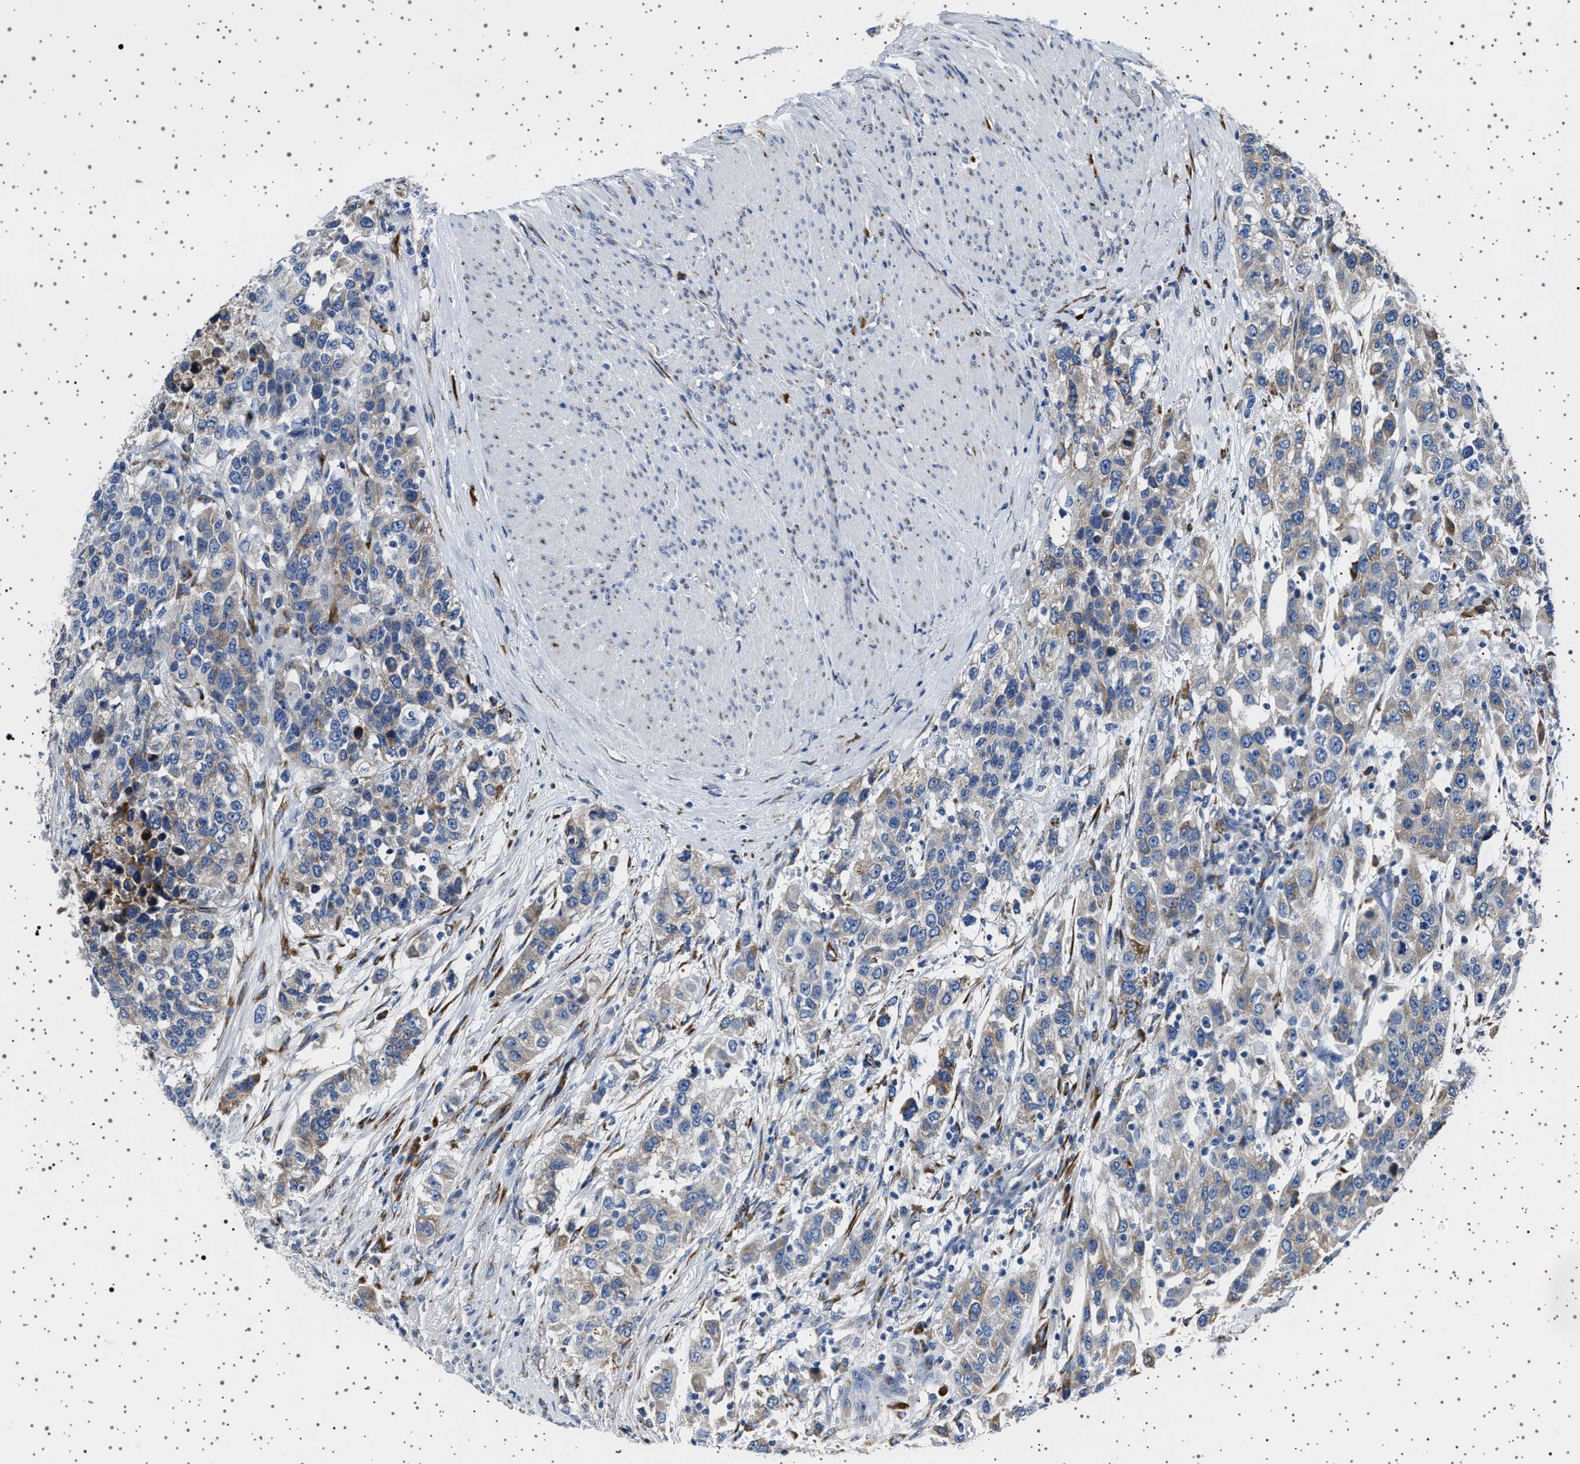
{"staining": {"intensity": "moderate", "quantity": "25%-75%", "location": "cytoplasmic/membranous"}, "tissue": "urothelial cancer", "cell_type": "Tumor cells", "image_type": "cancer", "snomed": [{"axis": "morphology", "description": "Urothelial carcinoma, High grade"}, {"axis": "topography", "description": "Urinary bladder"}], "caption": "DAB immunohistochemical staining of human high-grade urothelial carcinoma demonstrates moderate cytoplasmic/membranous protein staining in about 25%-75% of tumor cells. (DAB (3,3'-diaminobenzidine) IHC, brown staining for protein, blue staining for nuclei).", "gene": "FTCD", "patient": {"sex": "female", "age": 80}}